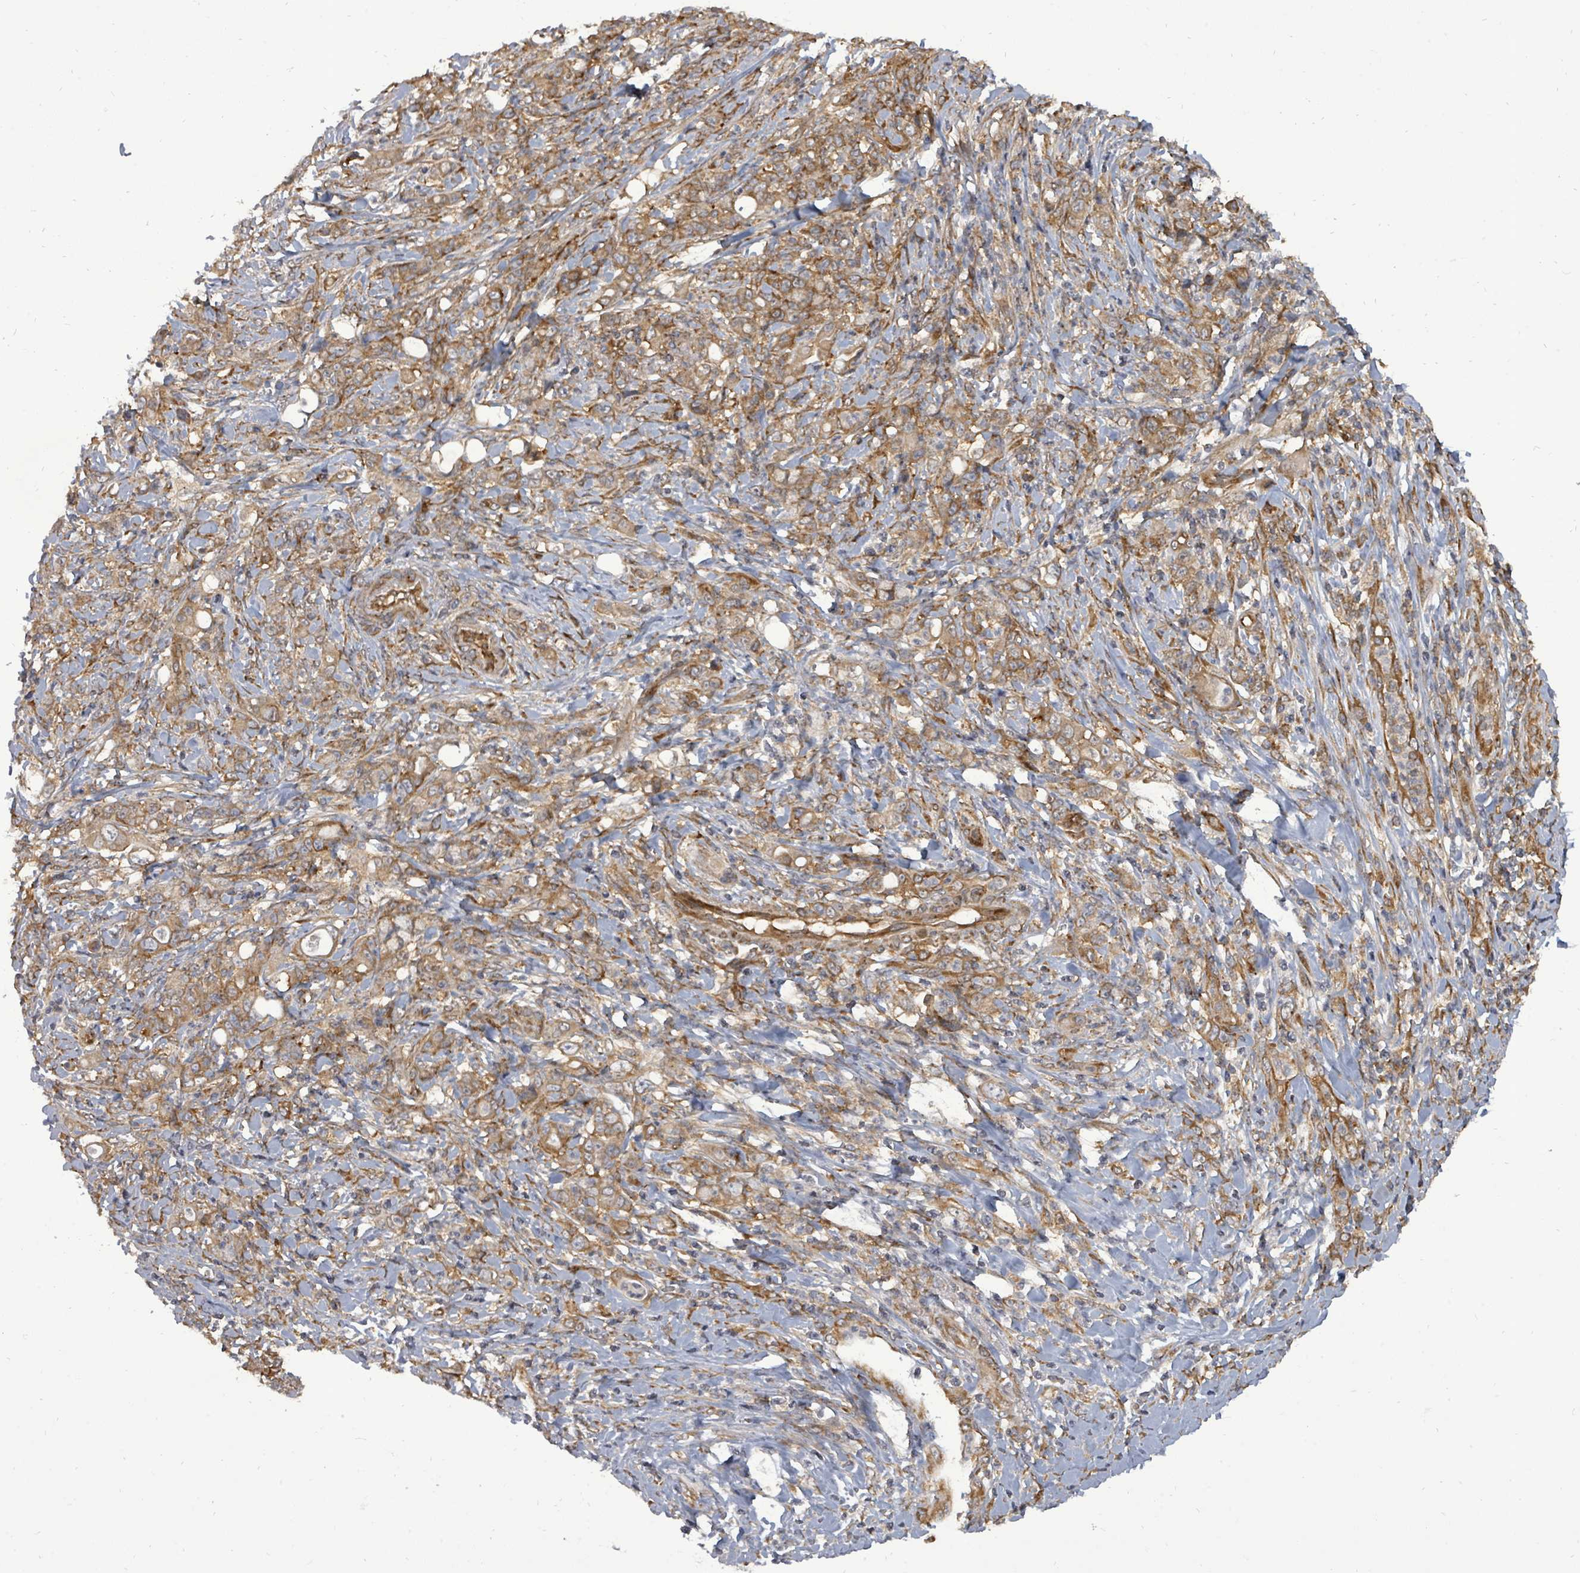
{"staining": {"intensity": "moderate", "quantity": ">75%", "location": "cytoplasmic/membranous"}, "tissue": "stomach cancer", "cell_type": "Tumor cells", "image_type": "cancer", "snomed": [{"axis": "morphology", "description": "Normal tissue, NOS"}, {"axis": "morphology", "description": "Adenocarcinoma, NOS"}, {"axis": "topography", "description": "Stomach"}], "caption": "Protein expression analysis of human stomach cancer reveals moderate cytoplasmic/membranous positivity in approximately >75% of tumor cells. (IHC, brightfield microscopy, high magnification).", "gene": "EIF3C", "patient": {"sex": "female", "age": 79}}